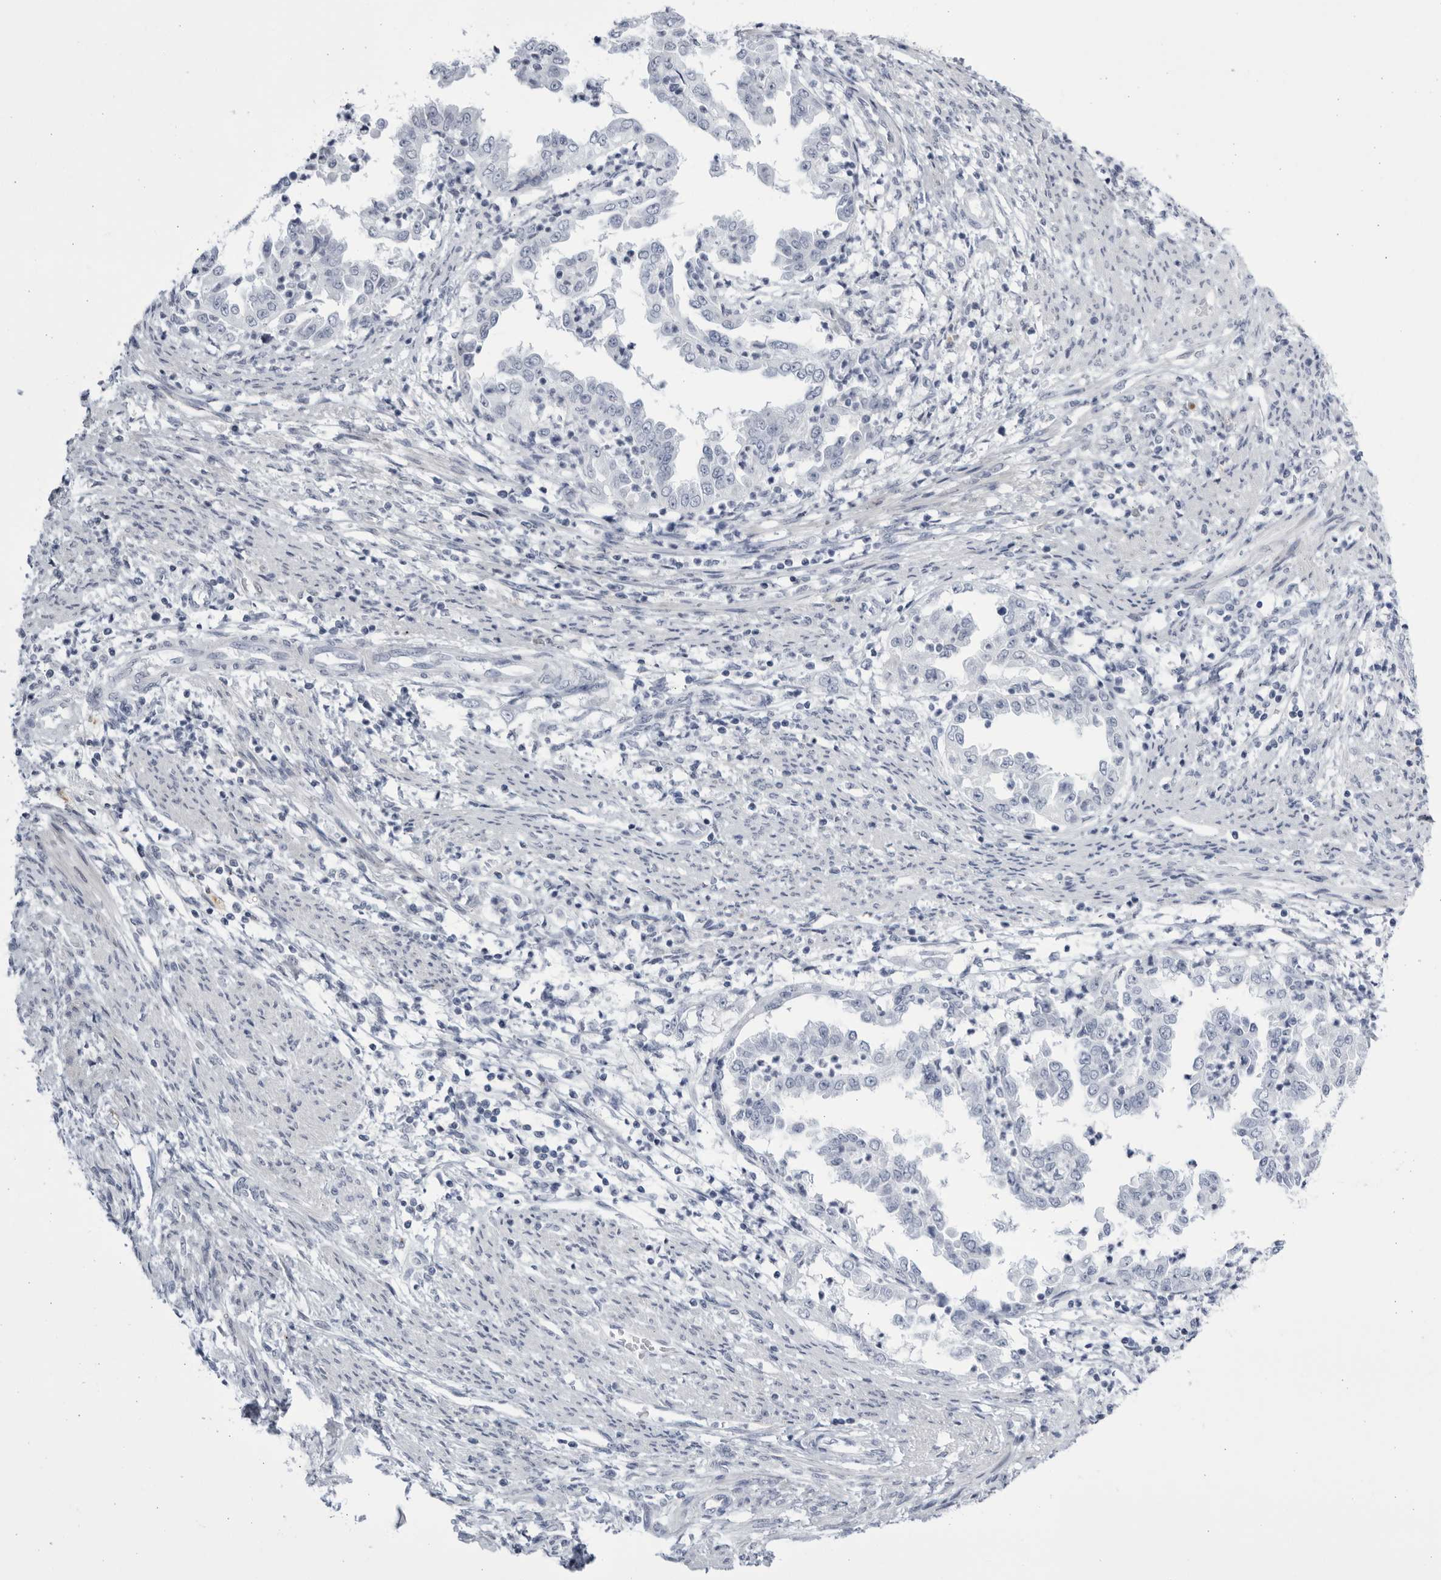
{"staining": {"intensity": "negative", "quantity": "none", "location": "none"}, "tissue": "endometrial cancer", "cell_type": "Tumor cells", "image_type": "cancer", "snomed": [{"axis": "morphology", "description": "Adenocarcinoma, NOS"}, {"axis": "topography", "description": "Endometrium"}], "caption": "Protein analysis of endometrial adenocarcinoma displays no significant staining in tumor cells.", "gene": "CCDC181", "patient": {"sex": "female", "age": 85}}